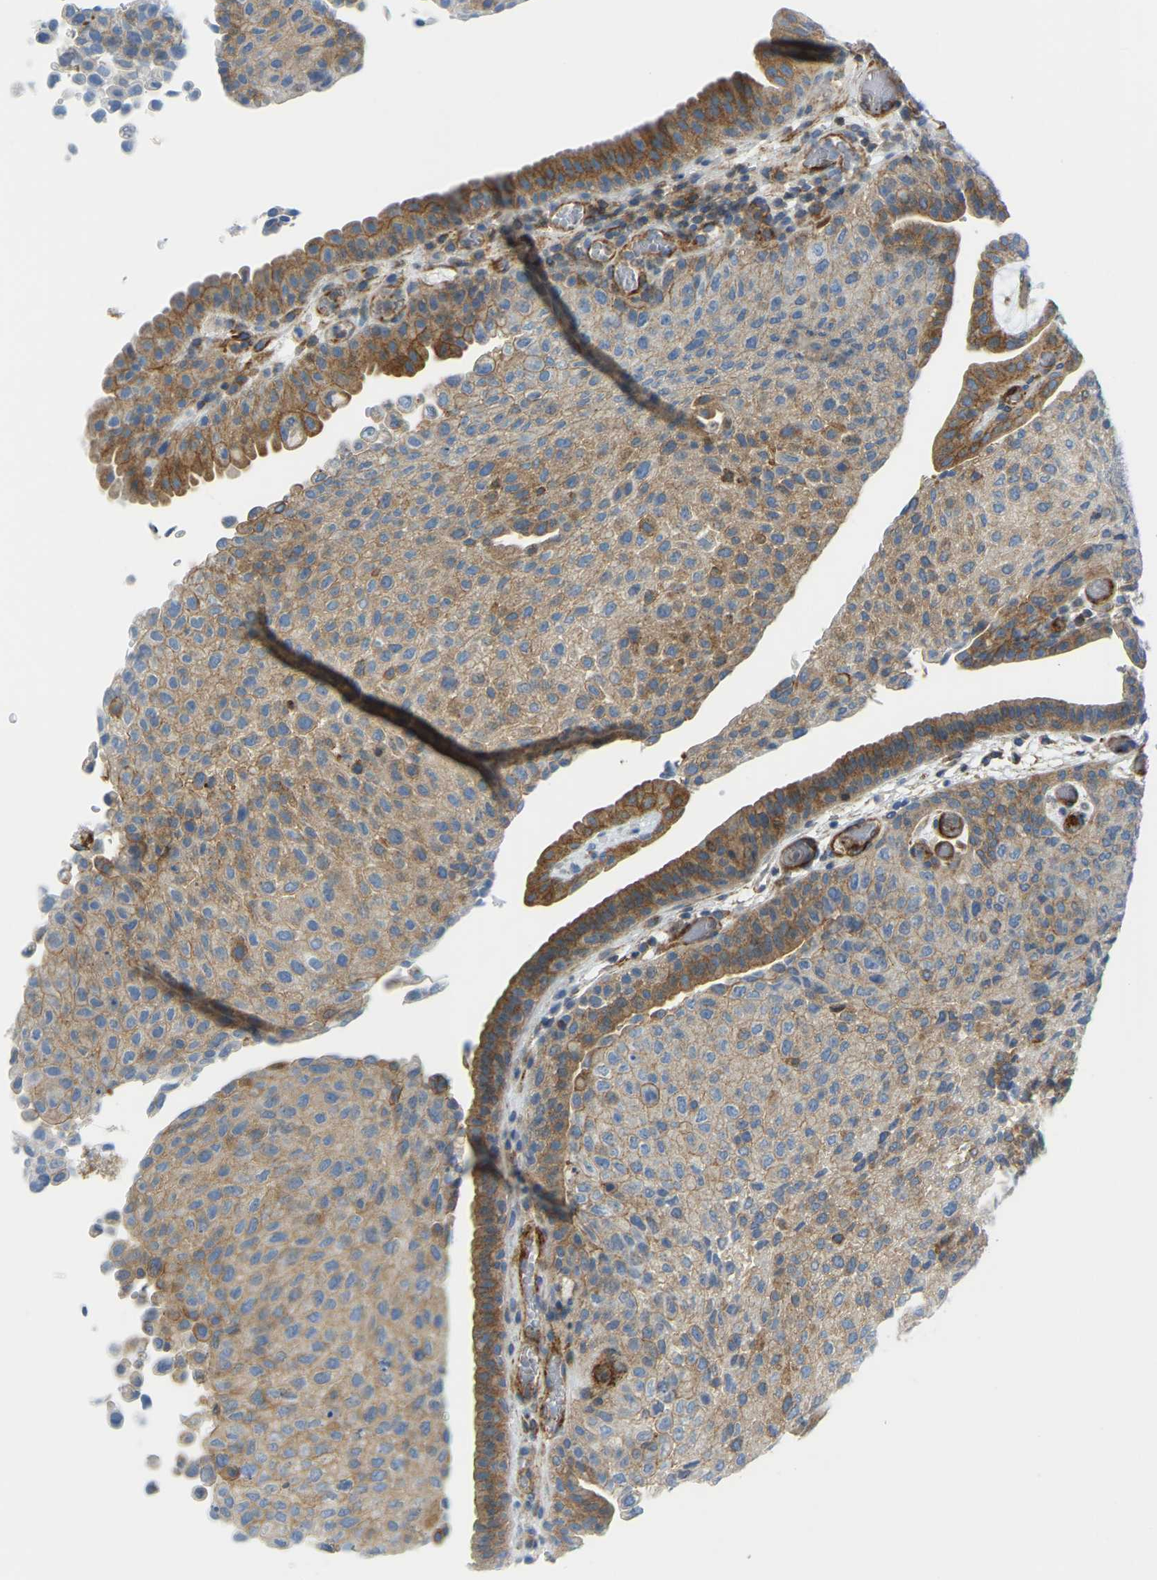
{"staining": {"intensity": "moderate", "quantity": ">75%", "location": "cytoplasmic/membranous"}, "tissue": "urothelial cancer", "cell_type": "Tumor cells", "image_type": "cancer", "snomed": [{"axis": "morphology", "description": "Urothelial carcinoma, Low grade"}, {"axis": "morphology", "description": "Urothelial carcinoma, High grade"}, {"axis": "topography", "description": "Urinary bladder"}], "caption": "Protein staining by immunohistochemistry shows moderate cytoplasmic/membranous expression in approximately >75% of tumor cells in low-grade urothelial carcinoma. (IHC, brightfield microscopy, high magnification).", "gene": "MYL3", "patient": {"sex": "male", "age": 35}}